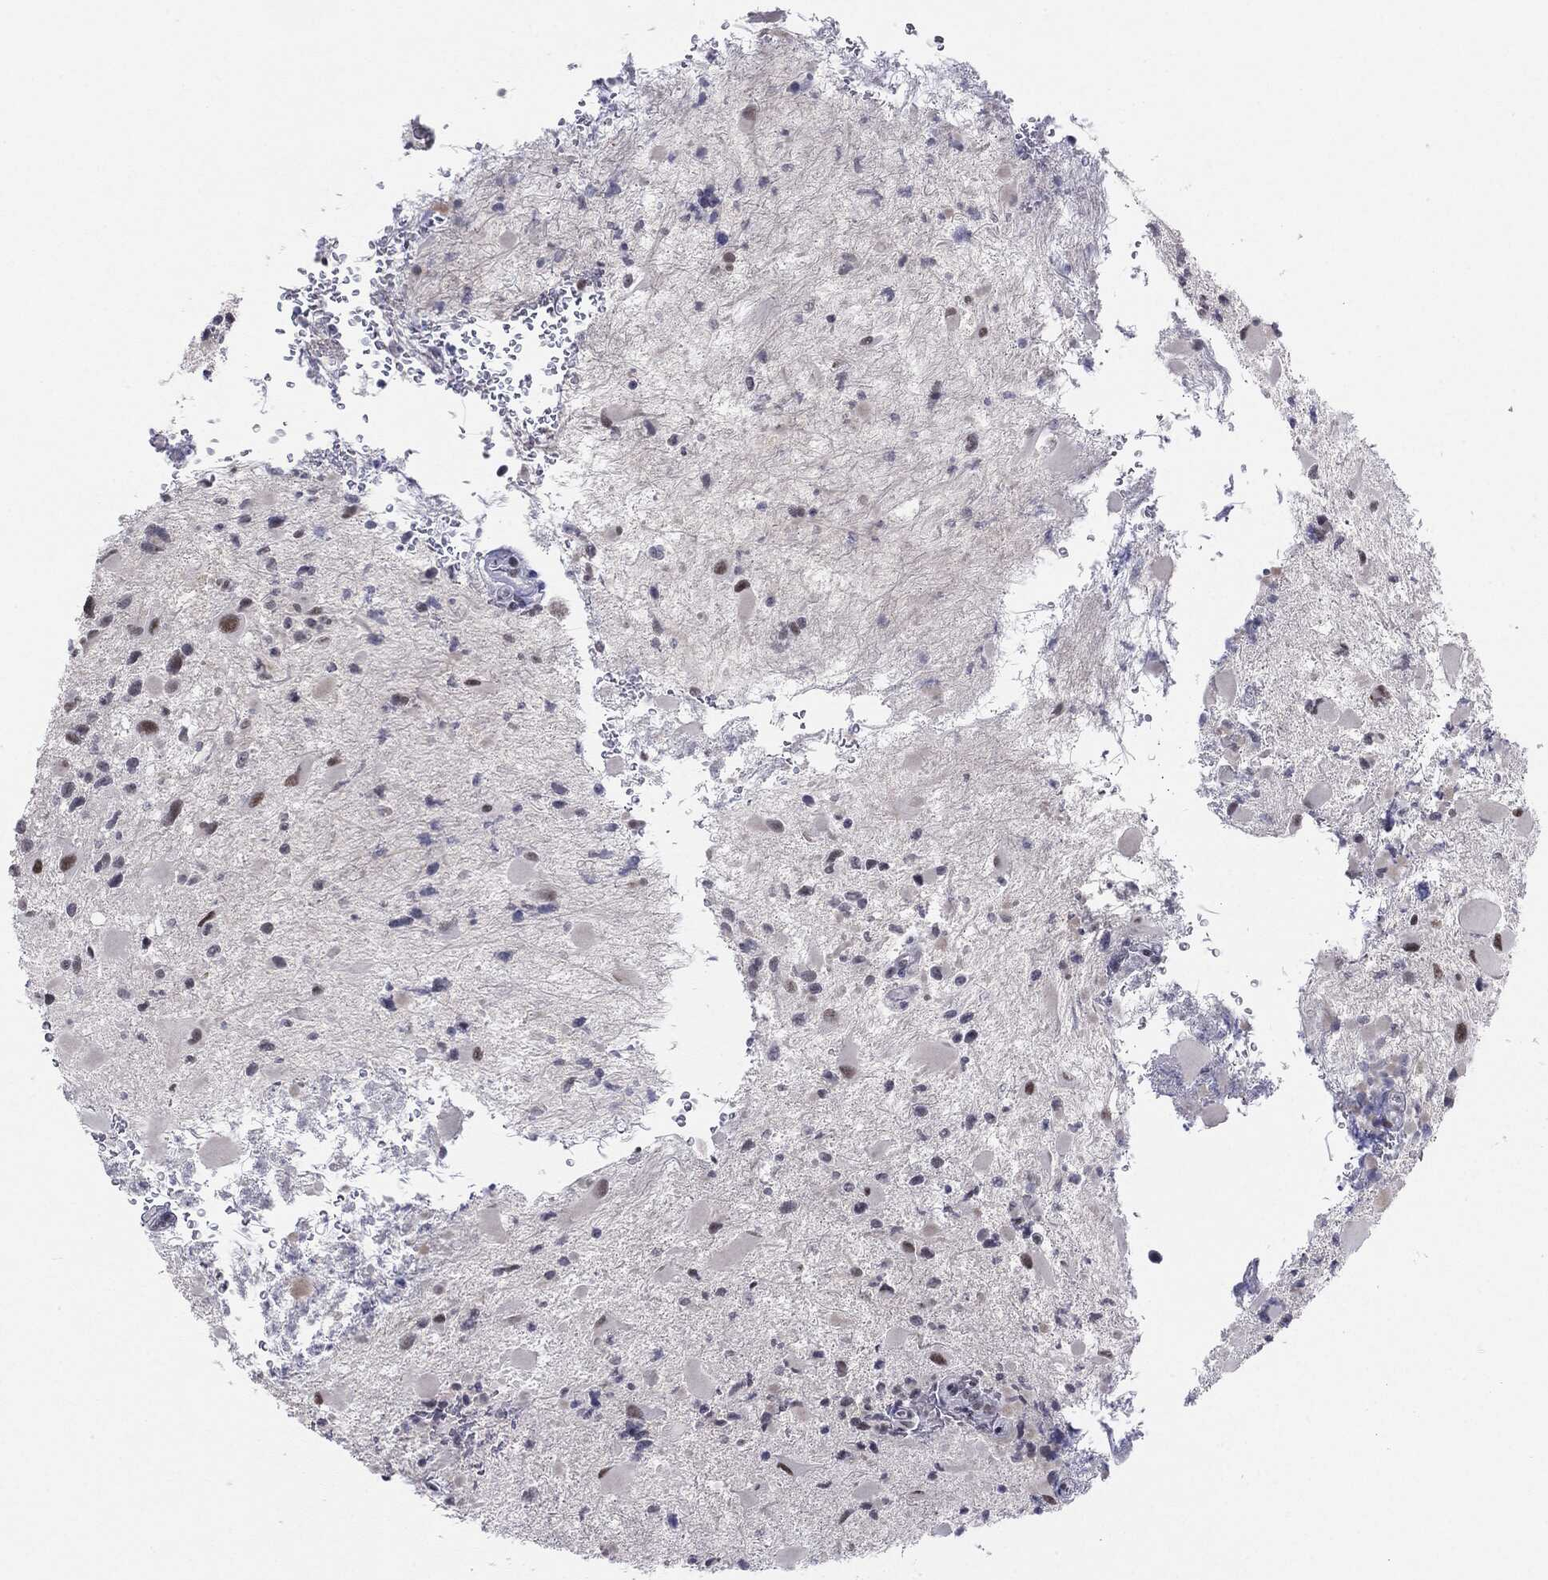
{"staining": {"intensity": "negative", "quantity": "none", "location": "none"}, "tissue": "glioma", "cell_type": "Tumor cells", "image_type": "cancer", "snomed": [{"axis": "morphology", "description": "Glioma, malignant, Low grade"}, {"axis": "topography", "description": "Brain"}], "caption": "Tumor cells show no significant staining in glioma.", "gene": "SLC5A5", "patient": {"sex": "female", "age": 32}}